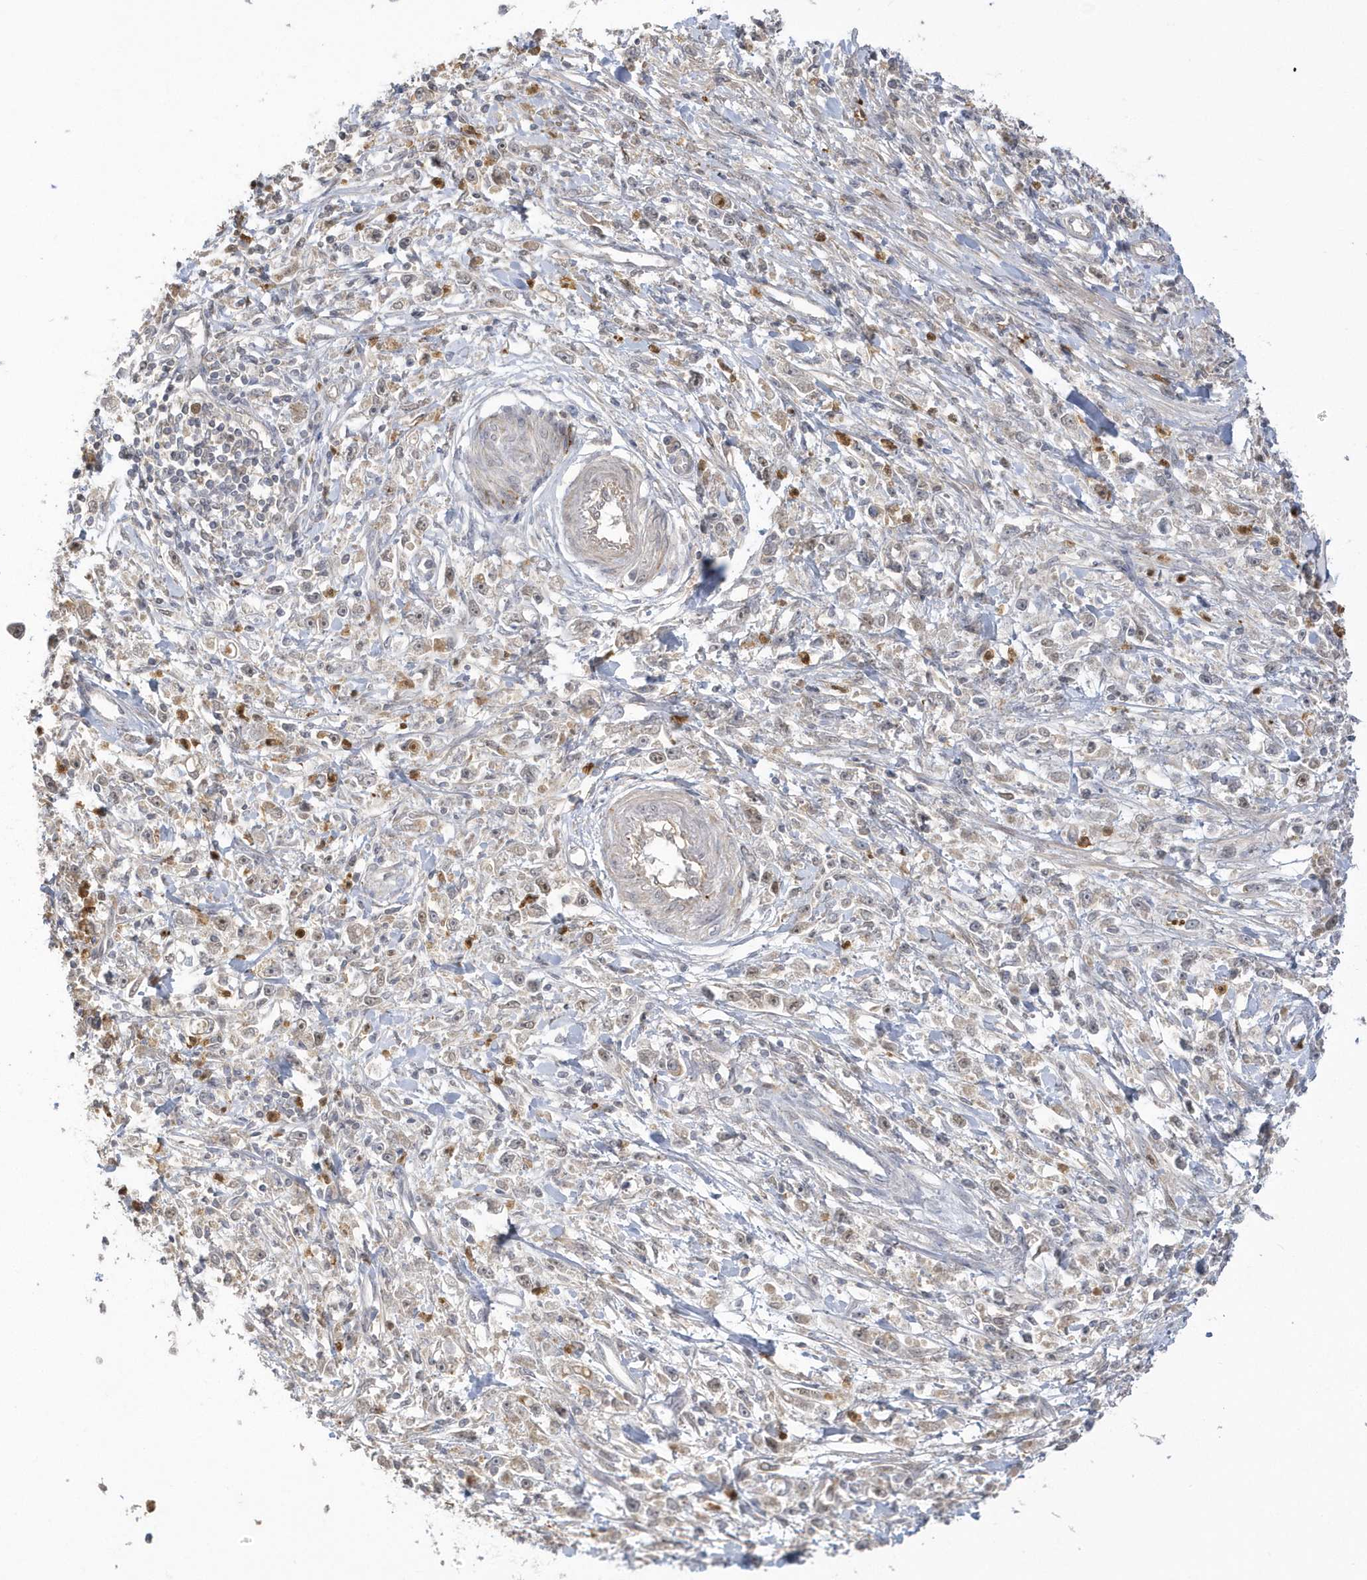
{"staining": {"intensity": "moderate", "quantity": "<25%", "location": "cytoplasmic/membranous"}, "tissue": "stomach cancer", "cell_type": "Tumor cells", "image_type": "cancer", "snomed": [{"axis": "morphology", "description": "Adenocarcinoma, NOS"}, {"axis": "topography", "description": "Stomach"}], "caption": "This image exhibits stomach adenocarcinoma stained with immunohistochemistry (IHC) to label a protein in brown. The cytoplasmic/membranous of tumor cells show moderate positivity for the protein. Nuclei are counter-stained blue.", "gene": "NAF1", "patient": {"sex": "female", "age": 59}}